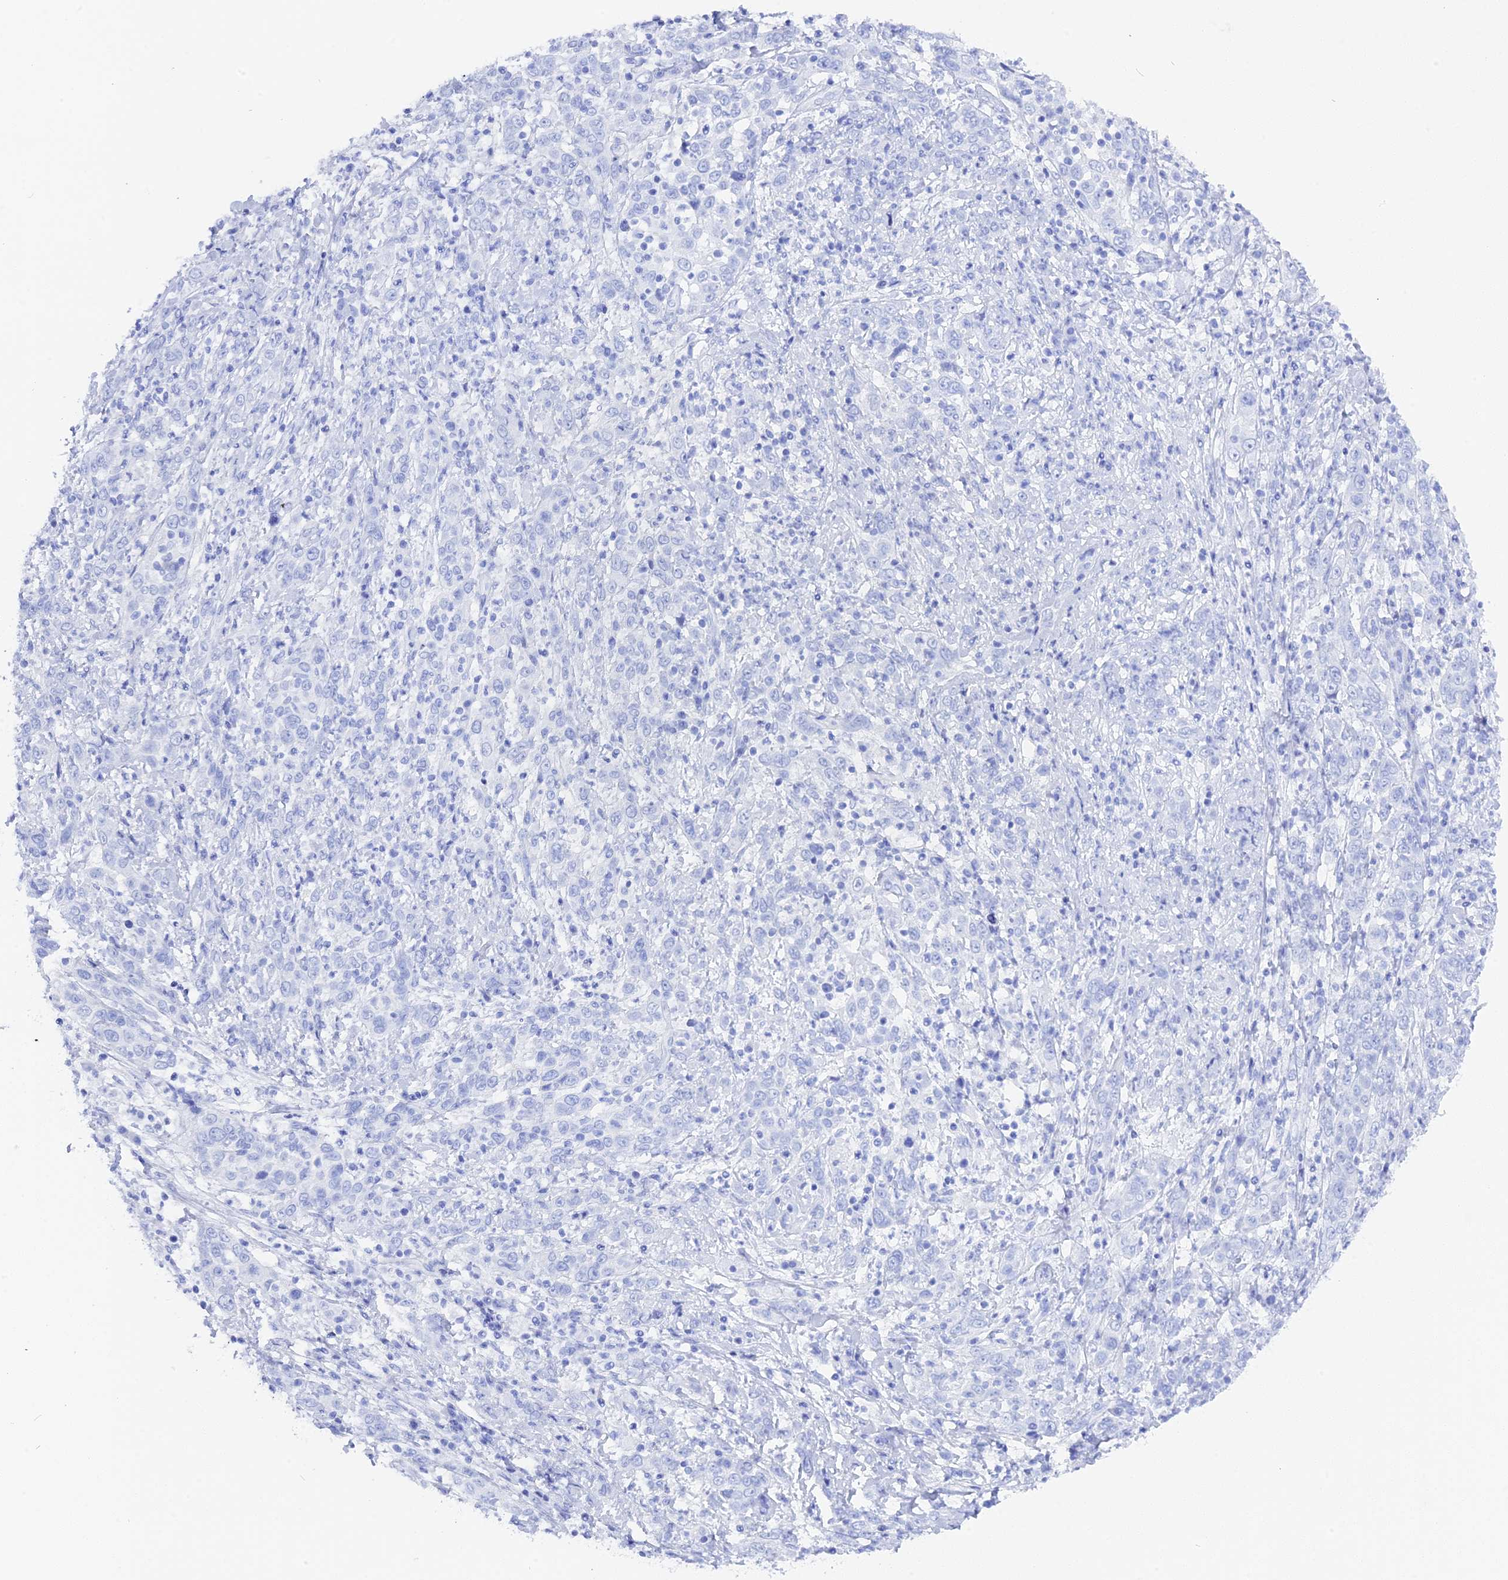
{"staining": {"intensity": "negative", "quantity": "none", "location": "none"}, "tissue": "cervical cancer", "cell_type": "Tumor cells", "image_type": "cancer", "snomed": [{"axis": "morphology", "description": "Squamous cell carcinoma, NOS"}, {"axis": "topography", "description": "Cervix"}], "caption": "Tumor cells are negative for brown protein staining in cervical squamous cell carcinoma.", "gene": "ADGRA1", "patient": {"sex": "female", "age": 46}}